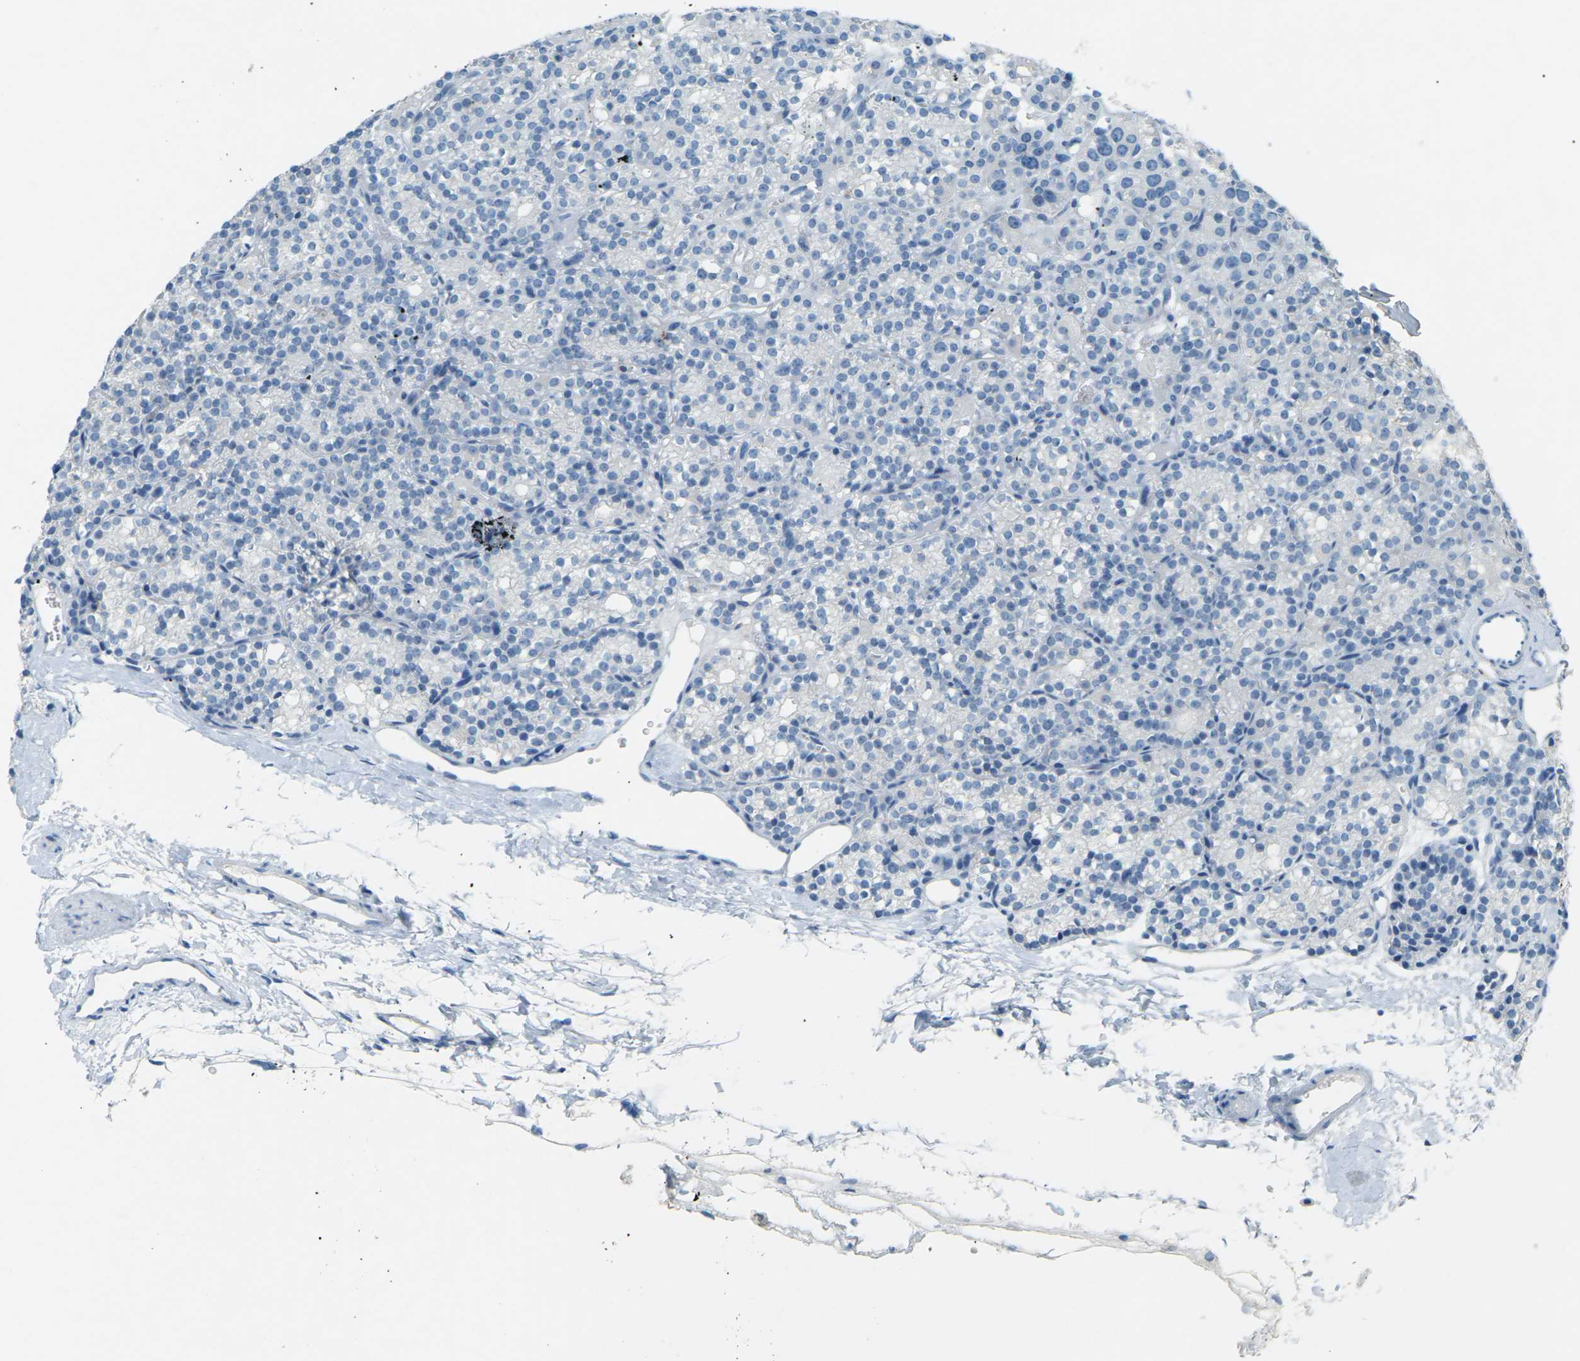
{"staining": {"intensity": "negative", "quantity": "none", "location": "none"}, "tissue": "parathyroid gland", "cell_type": "Glandular cells", "image_type": "normal", "snomed": [{"axis": "morphology", "description": "Normal tissue, NOS"}, {"axis": "topography", "description": "Parathyroid gland"}], "caption": "Immunohistochemical staining of benign parathyroid gland exhibits no significant staining in glandular cells.", "gene": "CDH16", "patient": {"sex": "female", "age": 64}}